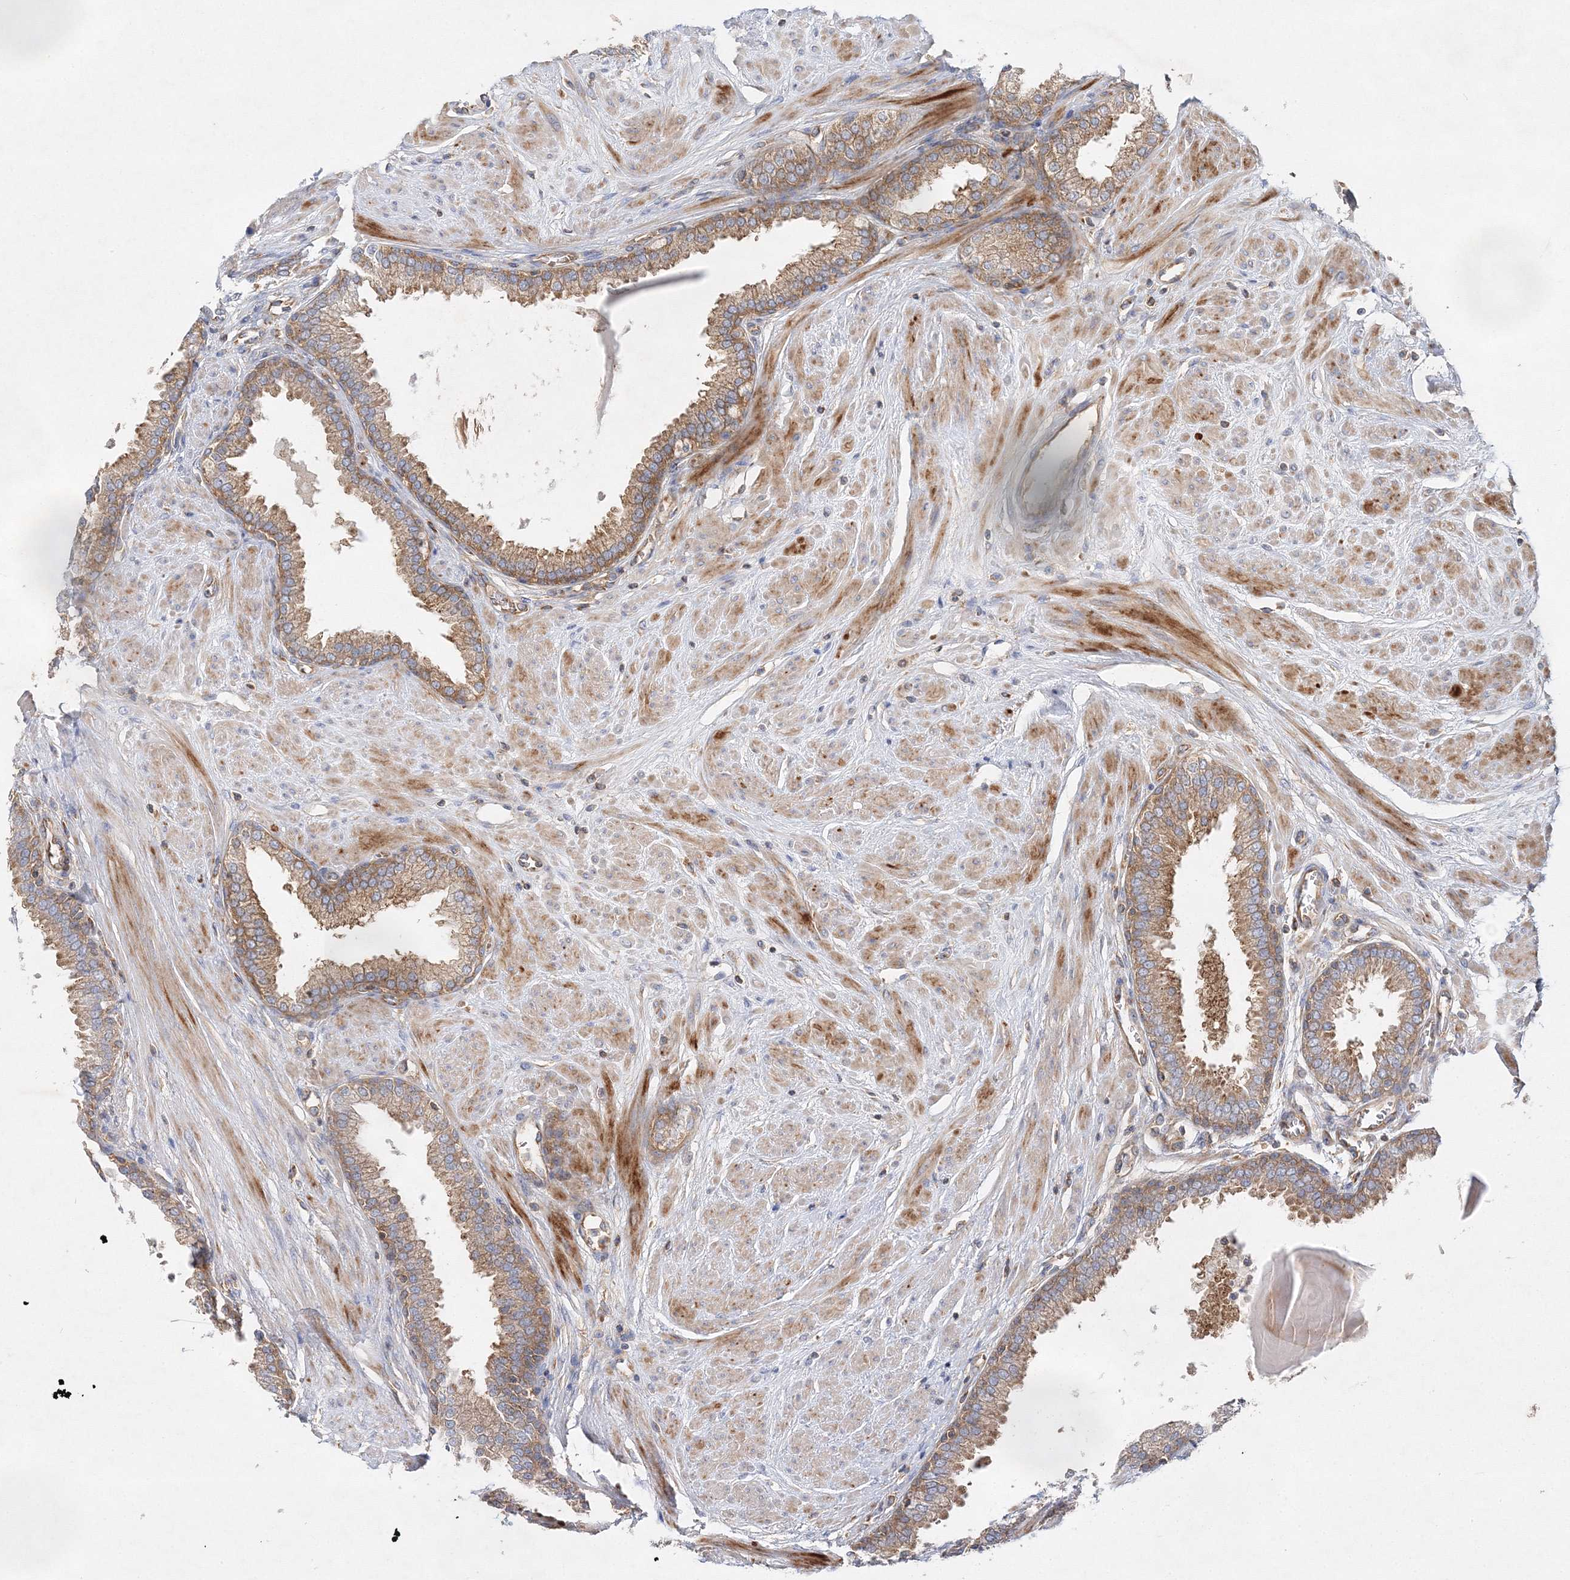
{"staining": {"intensity": "moderate", "quantity": ">75%", "location": "cytoplasmic/membranous"}, "tissue": "prostate", "cell_type": "Glandular cells", "image_type": "normal", "snomed": [{"axis": "morphology", "description": "Normal tissue, NOS"}, {"axis": "topography", "description": "Prostate"}], "caption": "Immunohistochemistry (IHC) (DAB) staining of benign prostate shows moderate cytoplasmic/membranous protein staining in approximately >75% of glandular cells.", "gene": "WDR37", "patient": {"sex": "male", "age": 51}}